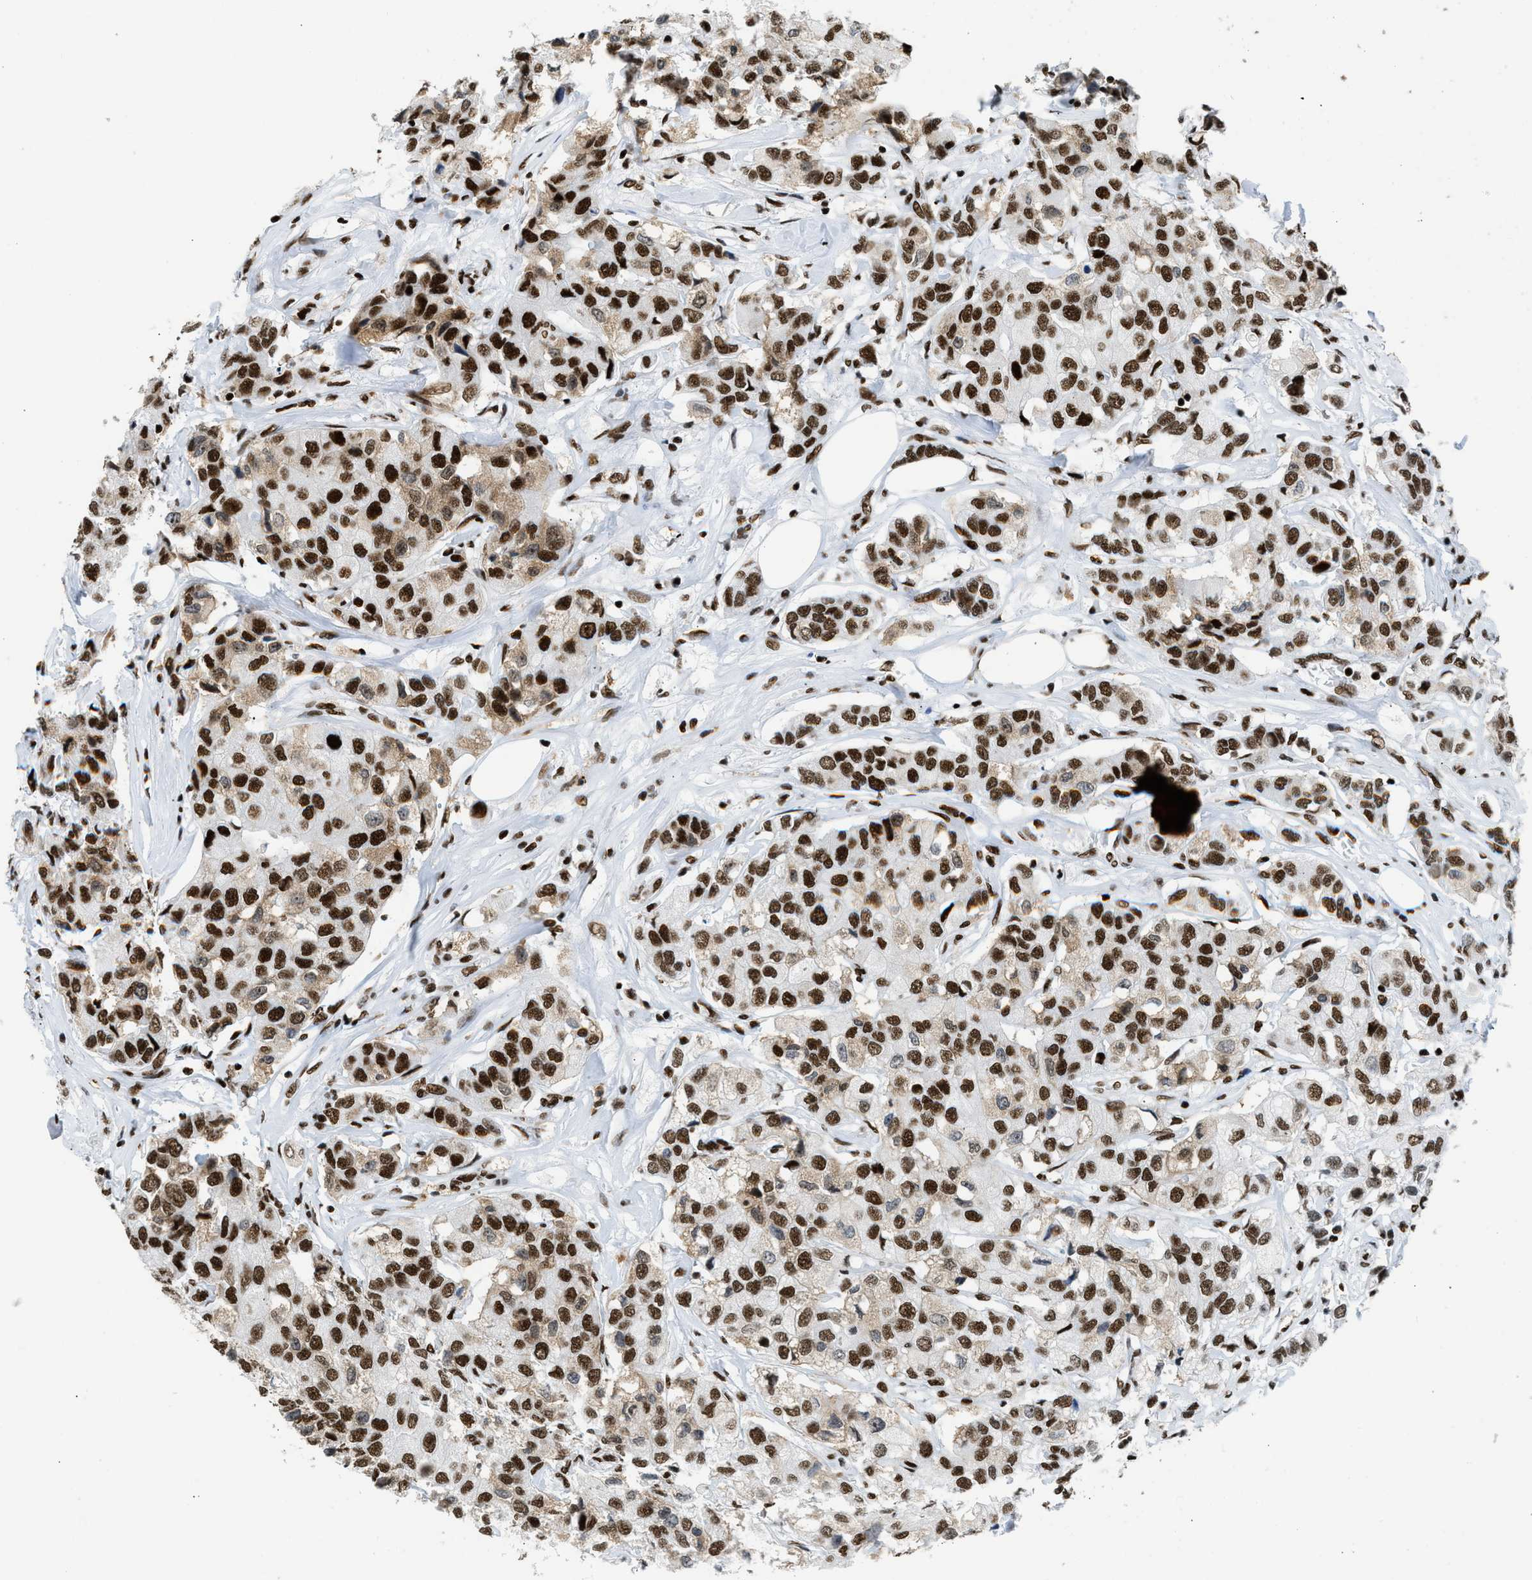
{"staining": {"intensity": "strong", "quantity": ">75%", "location": "cytoplasmic/membranous,nuclear"}, "tissue": "breast cancer", "cell_type": "Tumor cells", "image_type": "cancer", "snomed": [{"axis": "morphology", "description": "Duct carcinoma"}, {"axis": "topography", "description": "Breast"}], "caption": "Immunohistochemistry (IHC) photomicrograph of neoplastic tissue: infiltrating ductal carcinoma (breast) stained using immunohistochemistry (IHC) shows high levels of strong protein expression localized specifically in the cytoplasmic/membranous and nuclear of tumor cells, appearing as a cytoplasmic/membranous and nuclear brown color.", "gene": "PIF1", "patient": {"sex": "female", "age": 80}}